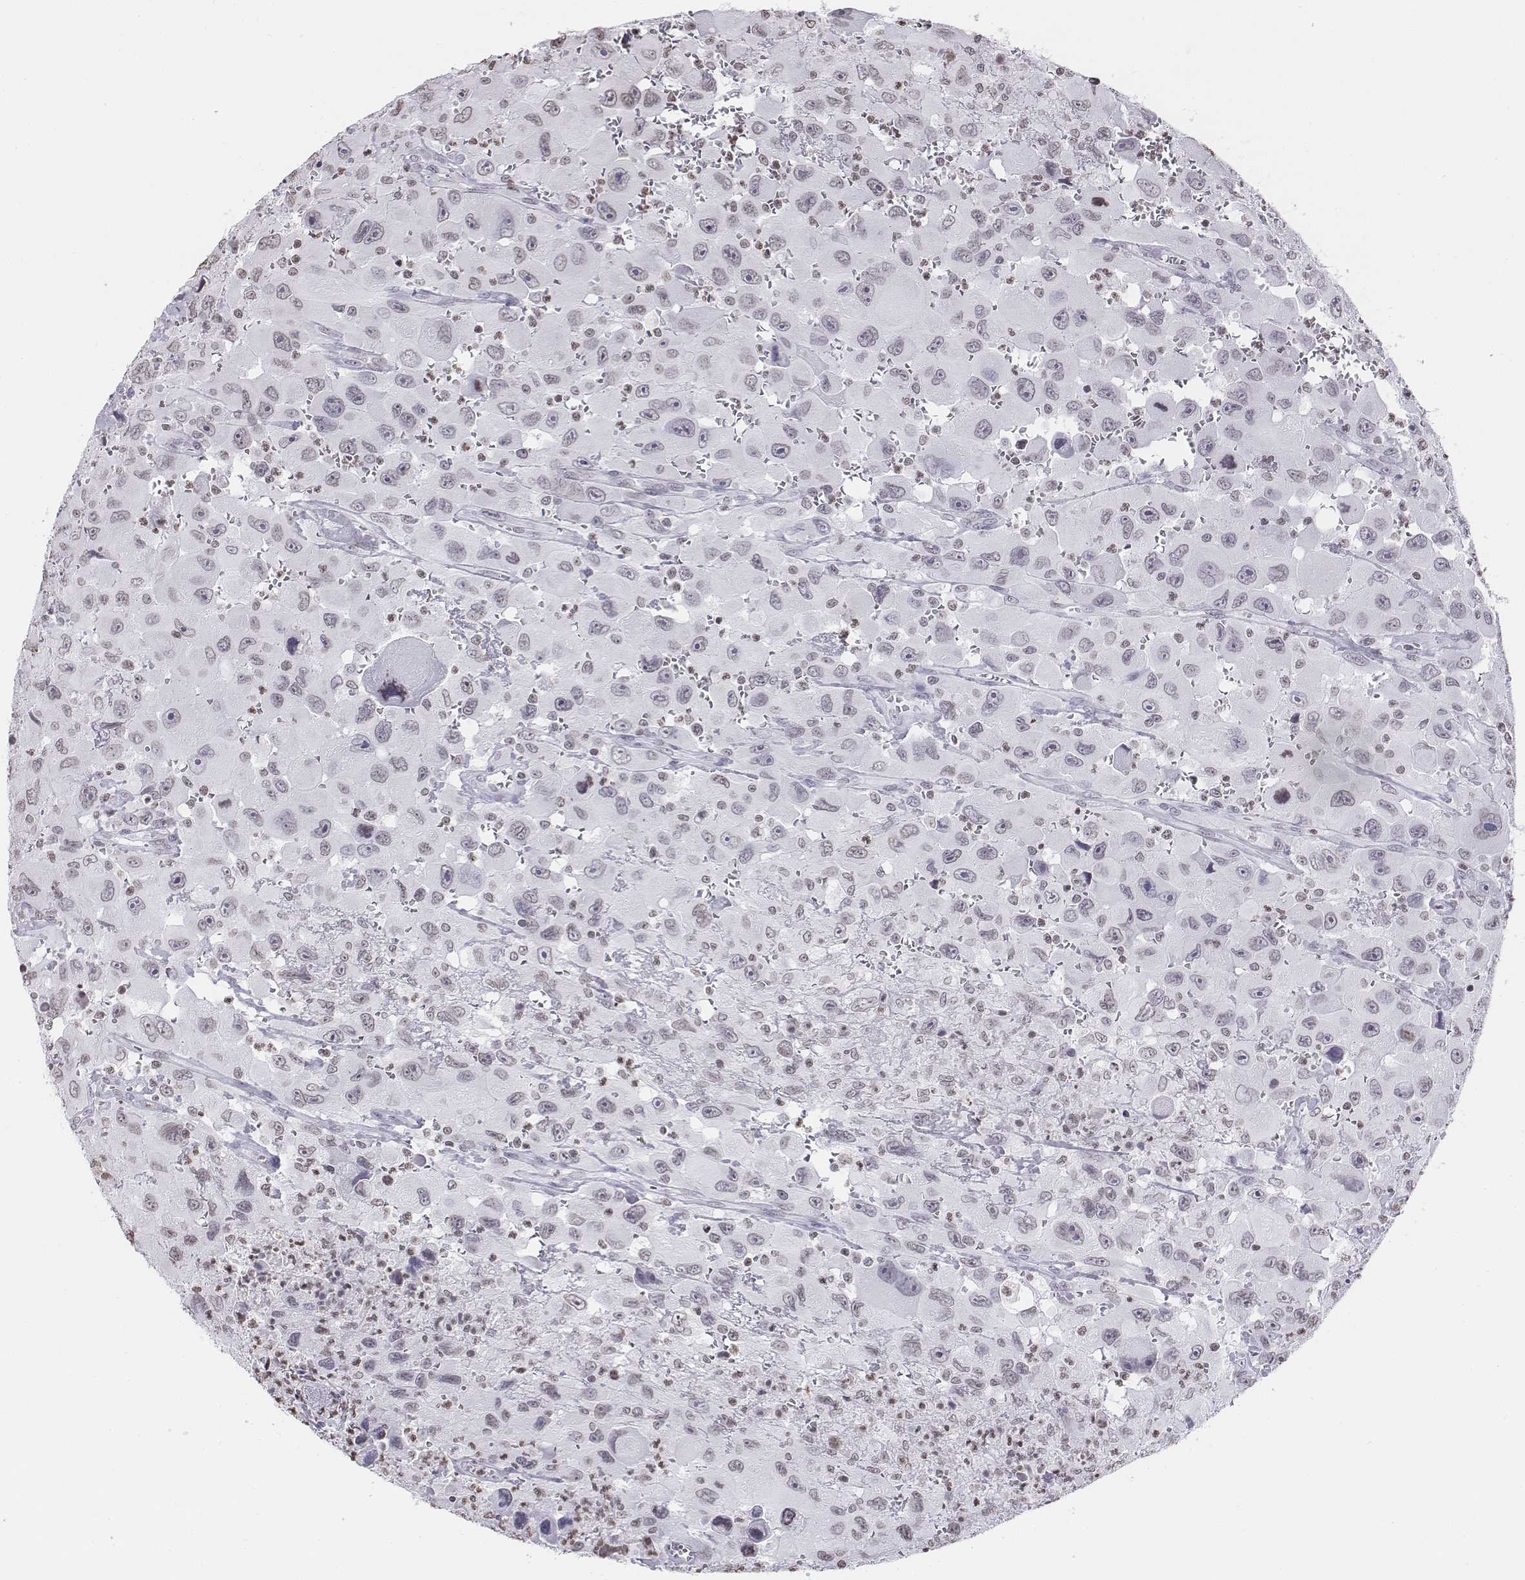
{"staining": {"intensity": "negative", "quantity": "none", "location": "none"}, "tissue": "head and neck cancer", "cell_type": "Tumor cells", "image_type": "cancer", "snomed": [{"axis": "morphology", "description": "Squamous cell carcinoma, NOS"}, {"axis": "morphology", "description": "Squamous cell carcinoma, metastatic, NOS"}, {"axis": "topography", "description": "Oral tissue"}, {"axis": "topography", "description": "Head-Neck"}], "caption": "Immunohistochemistry (IHC) histopathology image of neoplastic tissue: human head and neck cancer stained with DAB (3,3'-diaminobenzidine) exhibits no significant protein positivity in tumor cells. The staining is performed using DAB (3,3'-diaminobenzidine) brown chromogen with nuclei counter-stained in using hematoxylin.", "gene": "BARHL1", "patient": {"sex": "female", "age": 85}}